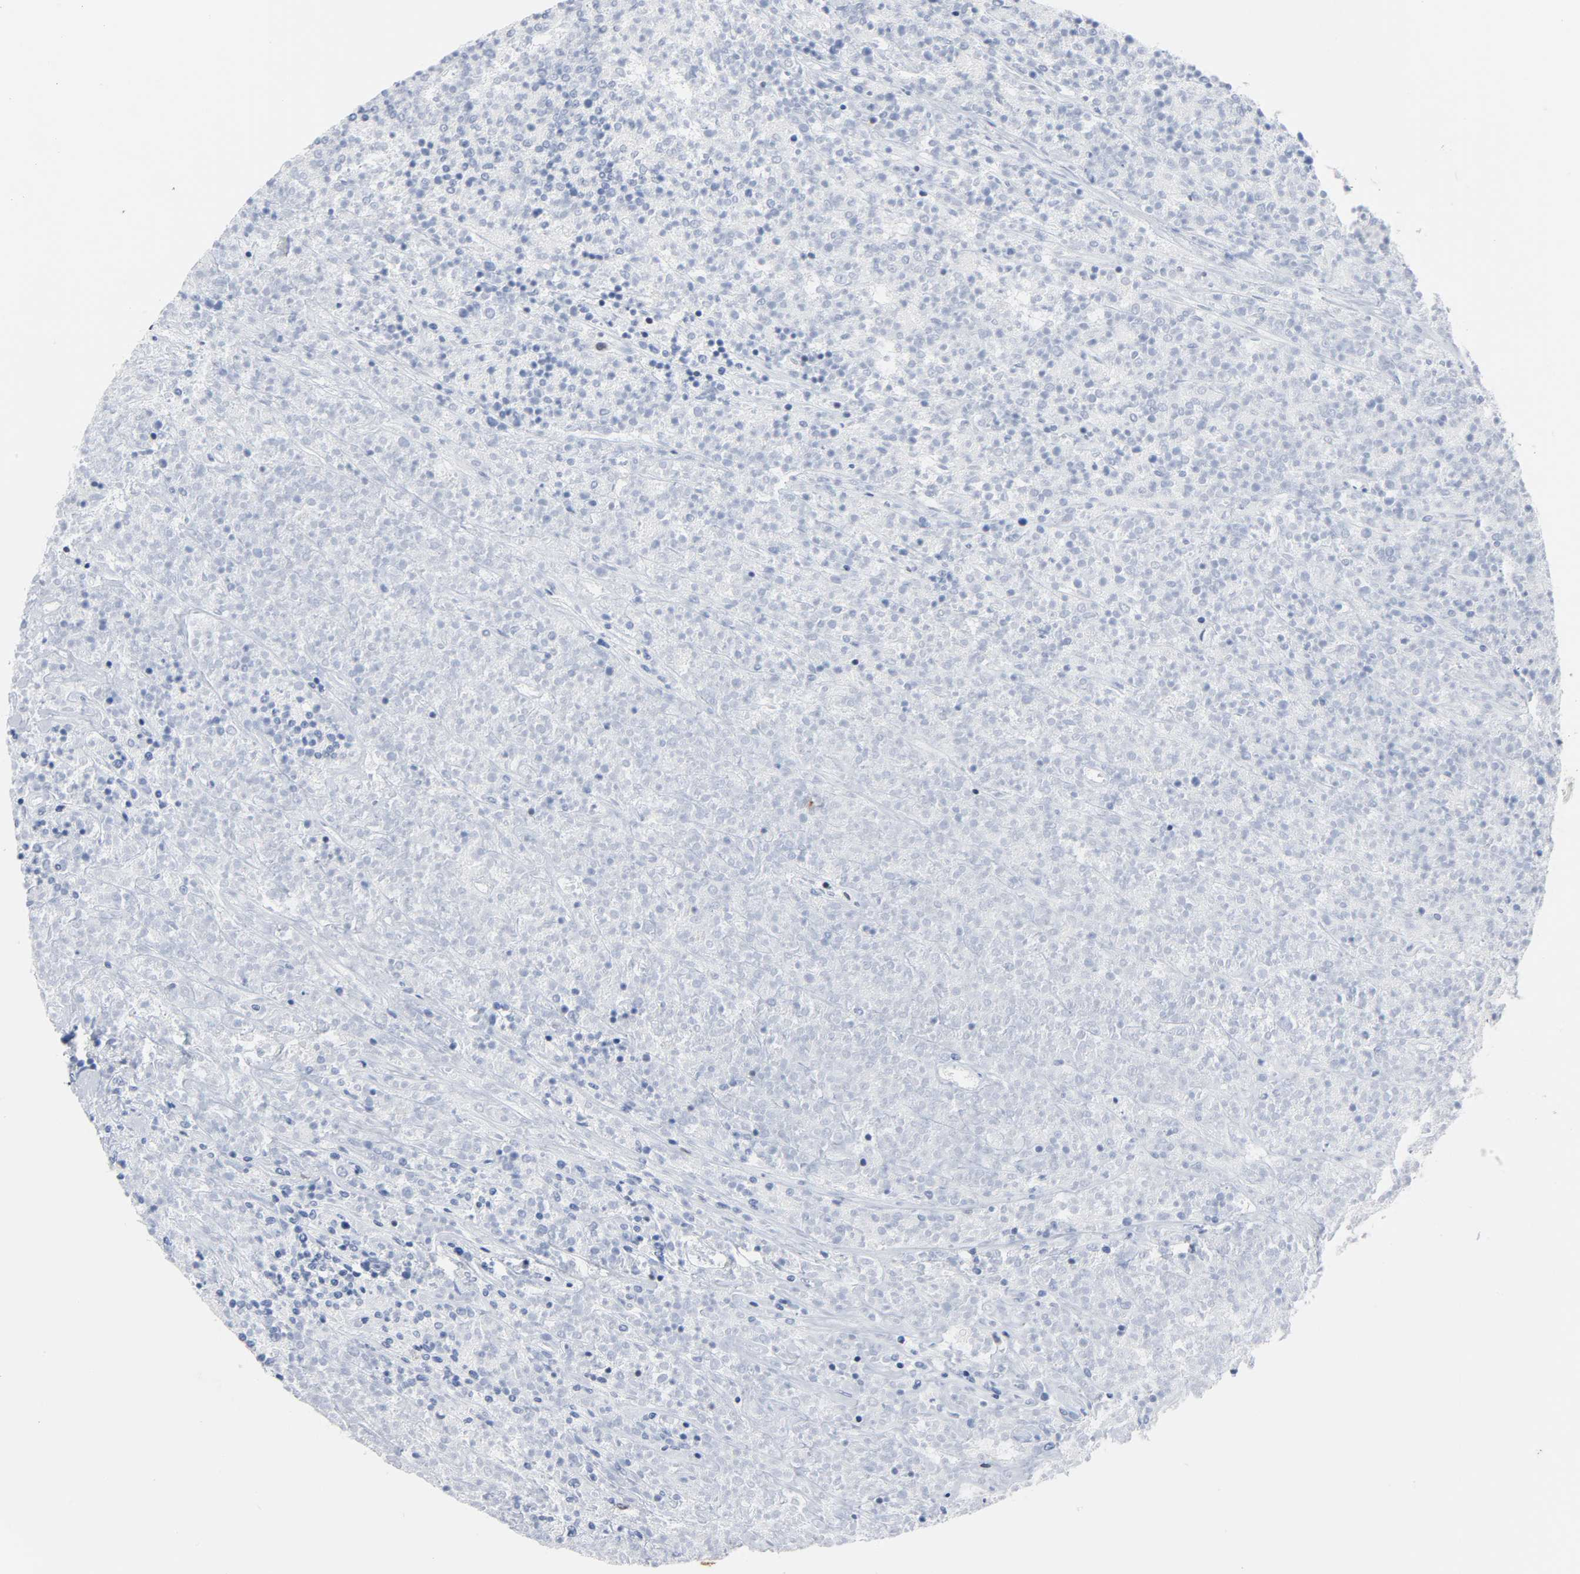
{"staining": {"intensity": "moderate", "quantity": ">75%", "location": "cytoplasmic/membranous,nuclear"}, "tissue": "lymphoma", "cell_type": "Tumor cells", "image_type": "cancer", "snomed": [{"axis": "morphology", "description": "Malignant lymphoma, non-Hodgkin's type, High grade"}, {"axis": "topography", "description": "Lymph node"}], "caption": "An image showing moderate cytoplasmic/membranous and nuclear staining in about >75% of tumor cells in lymphoma, as visualized by brown immunohistochemical staining.", "gene": "CSTF2", "patient": {"sex": "female", "age": 73}}